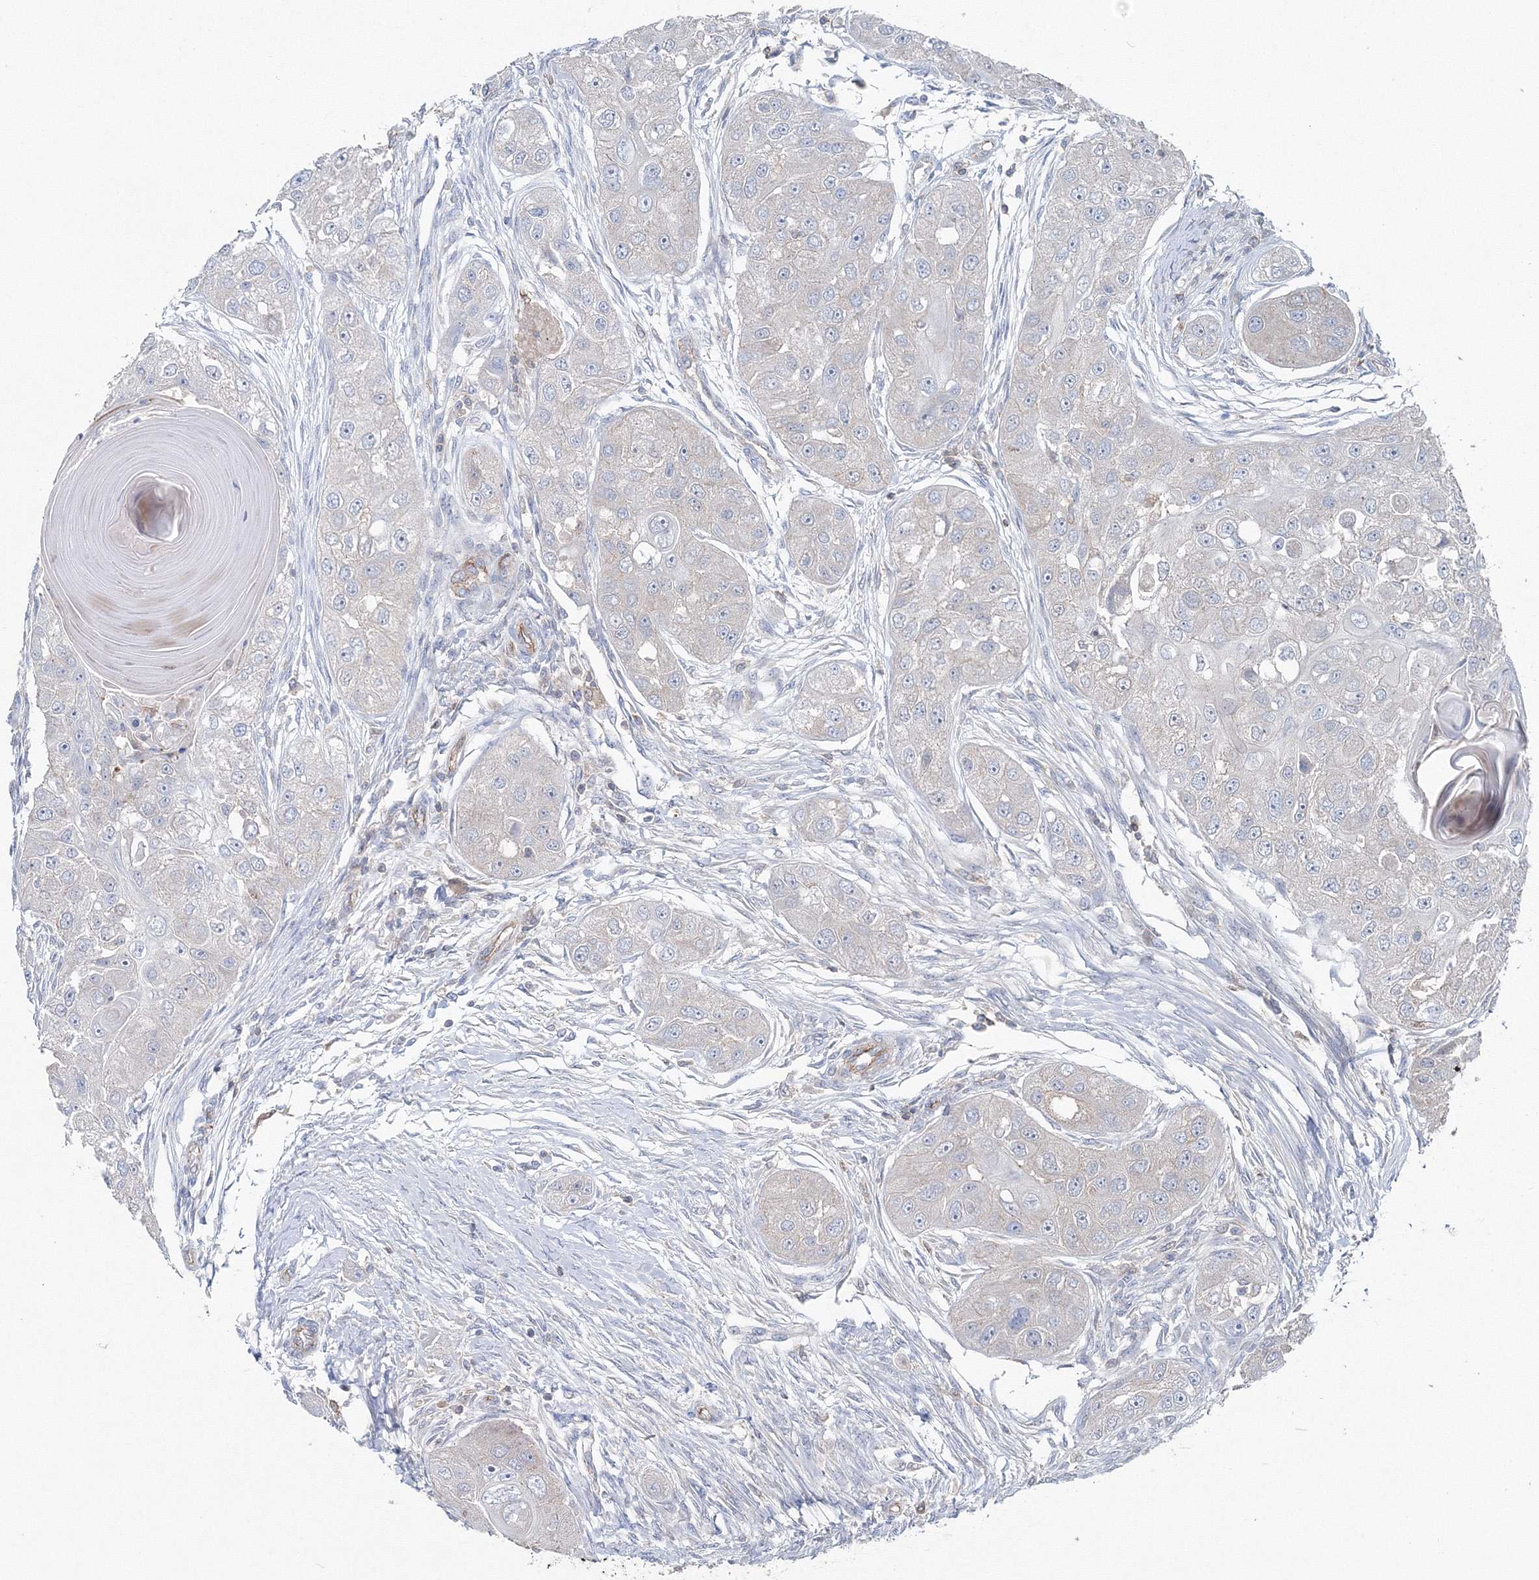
{"staining": {"intensity": "negative", "quantity": "none", "location": "none"}, "tissue": "head and neck cancer", "cell_type": "Tumor cells", "image_type": "cancer", "snomed": [{"axis": "morphology", "description": "Normal tissue, NOS"}, {"axis": "morphology", "description": "Squamous cell carcinoma, NOS"}, {"axis": "topography", "description": "Skeletal muscle"}, {"axis": "topography", "description": "Head-Neck"}], "caption": "An image of human head and neck cancer (squamous cell carcinoma) is negative for staining in tumor cells. The staining was performed using DAB (3,3'-diaminobenzidine) to visualize the protein expression in brown, while the nuclei were stained in blue with hematoxylin (Magnification: 20x).", "gene": "GGA2", "patient": {"sex": "male", "age": 51}}